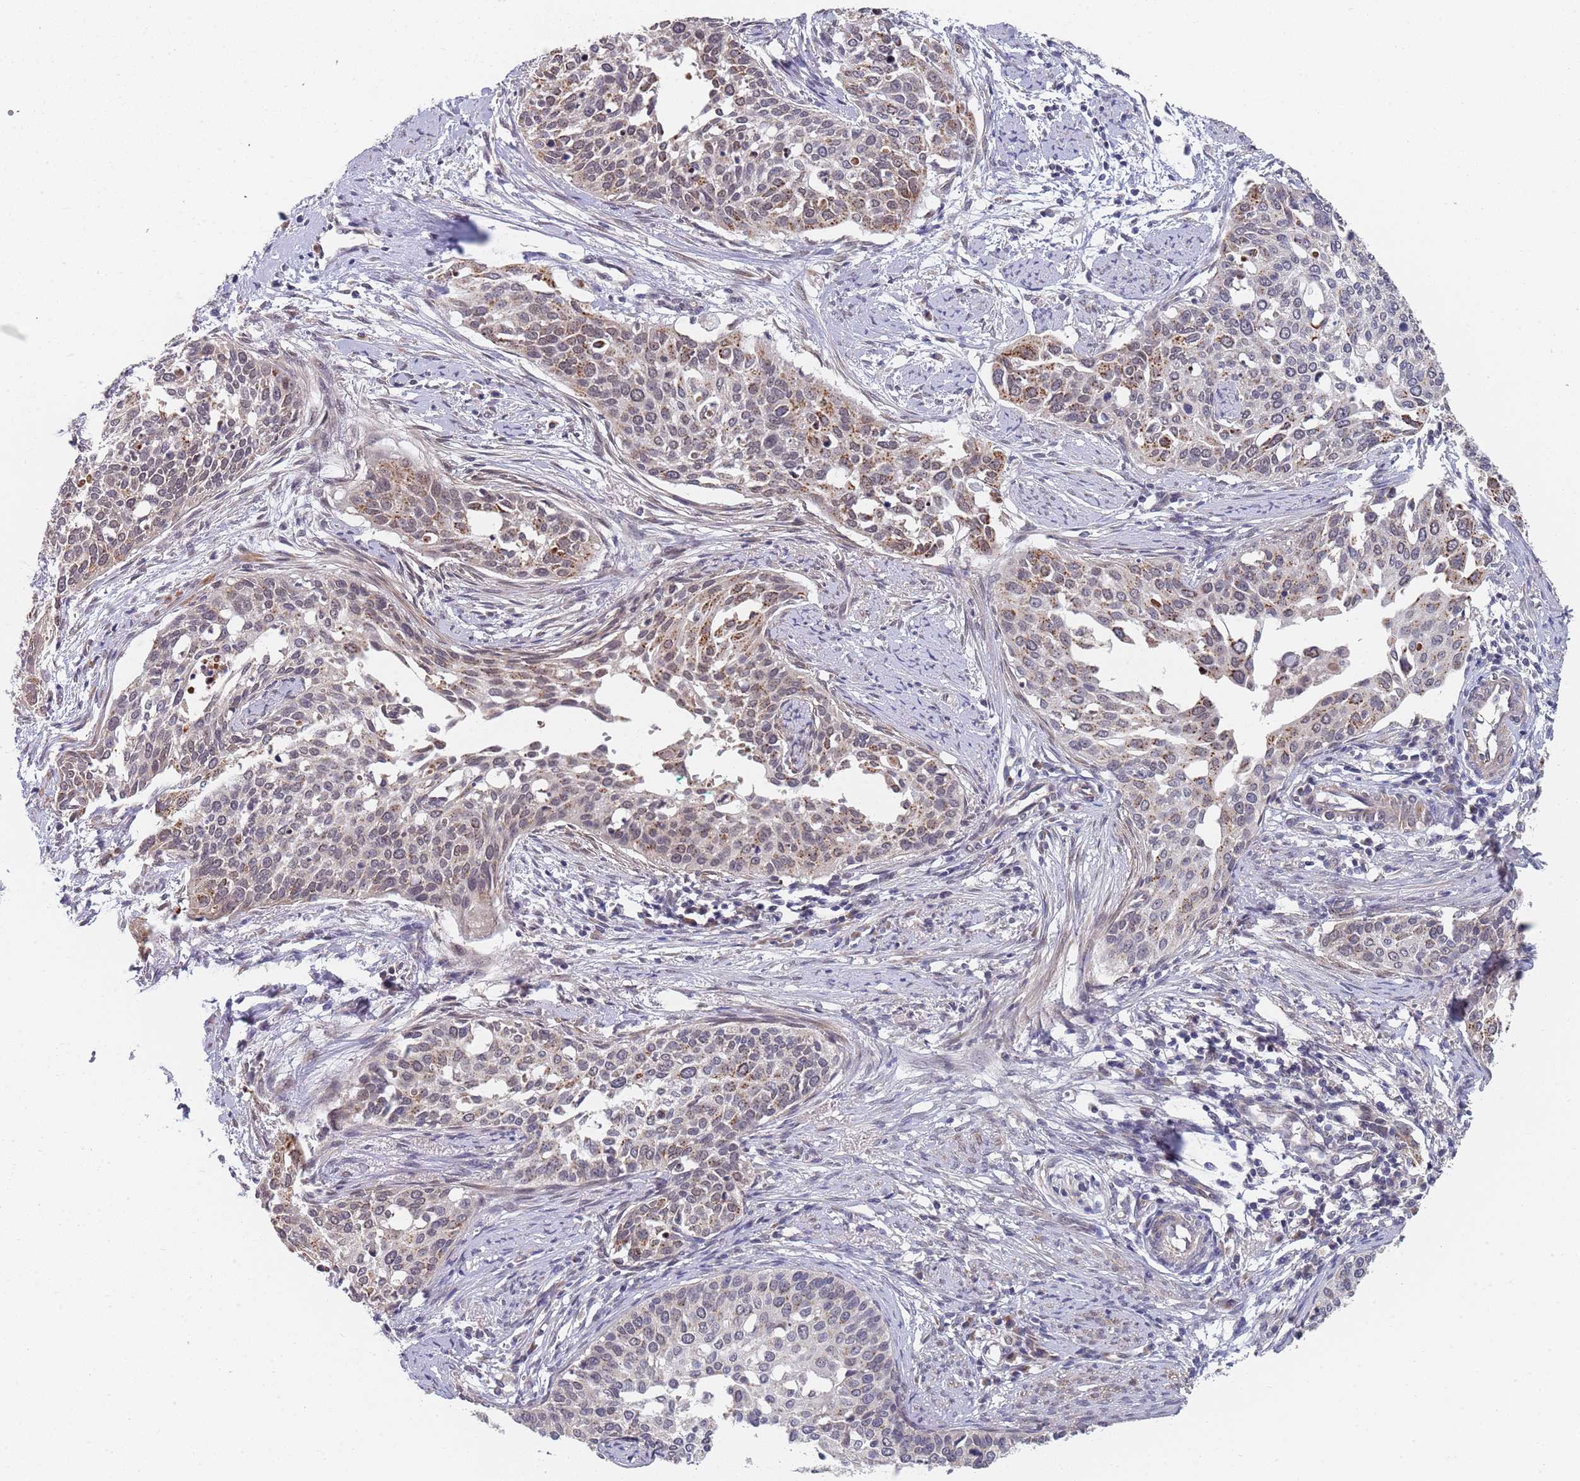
{"staining": {"intensity": "moderate", "quantity": "25%-75%", "location": "cytoplasmic/membranous"}, "tissue": "cervical cancer", "cell_type": "Tumor cells", "image_type": "cancer", "snomed": [{"axis": "morphology", "description": "Squamous cell carcinoma, NOS"}, {"axis": "topography", "description": "Cervix"}], "caption": "This is an image of IHC staining of squamous cell carcinoma (cervical), which shows moderate expression in the cytoplasmic/membranous of tumor cells.", "gene": "B4GALT4", "patient": {"sex": "female", "age": 44}}